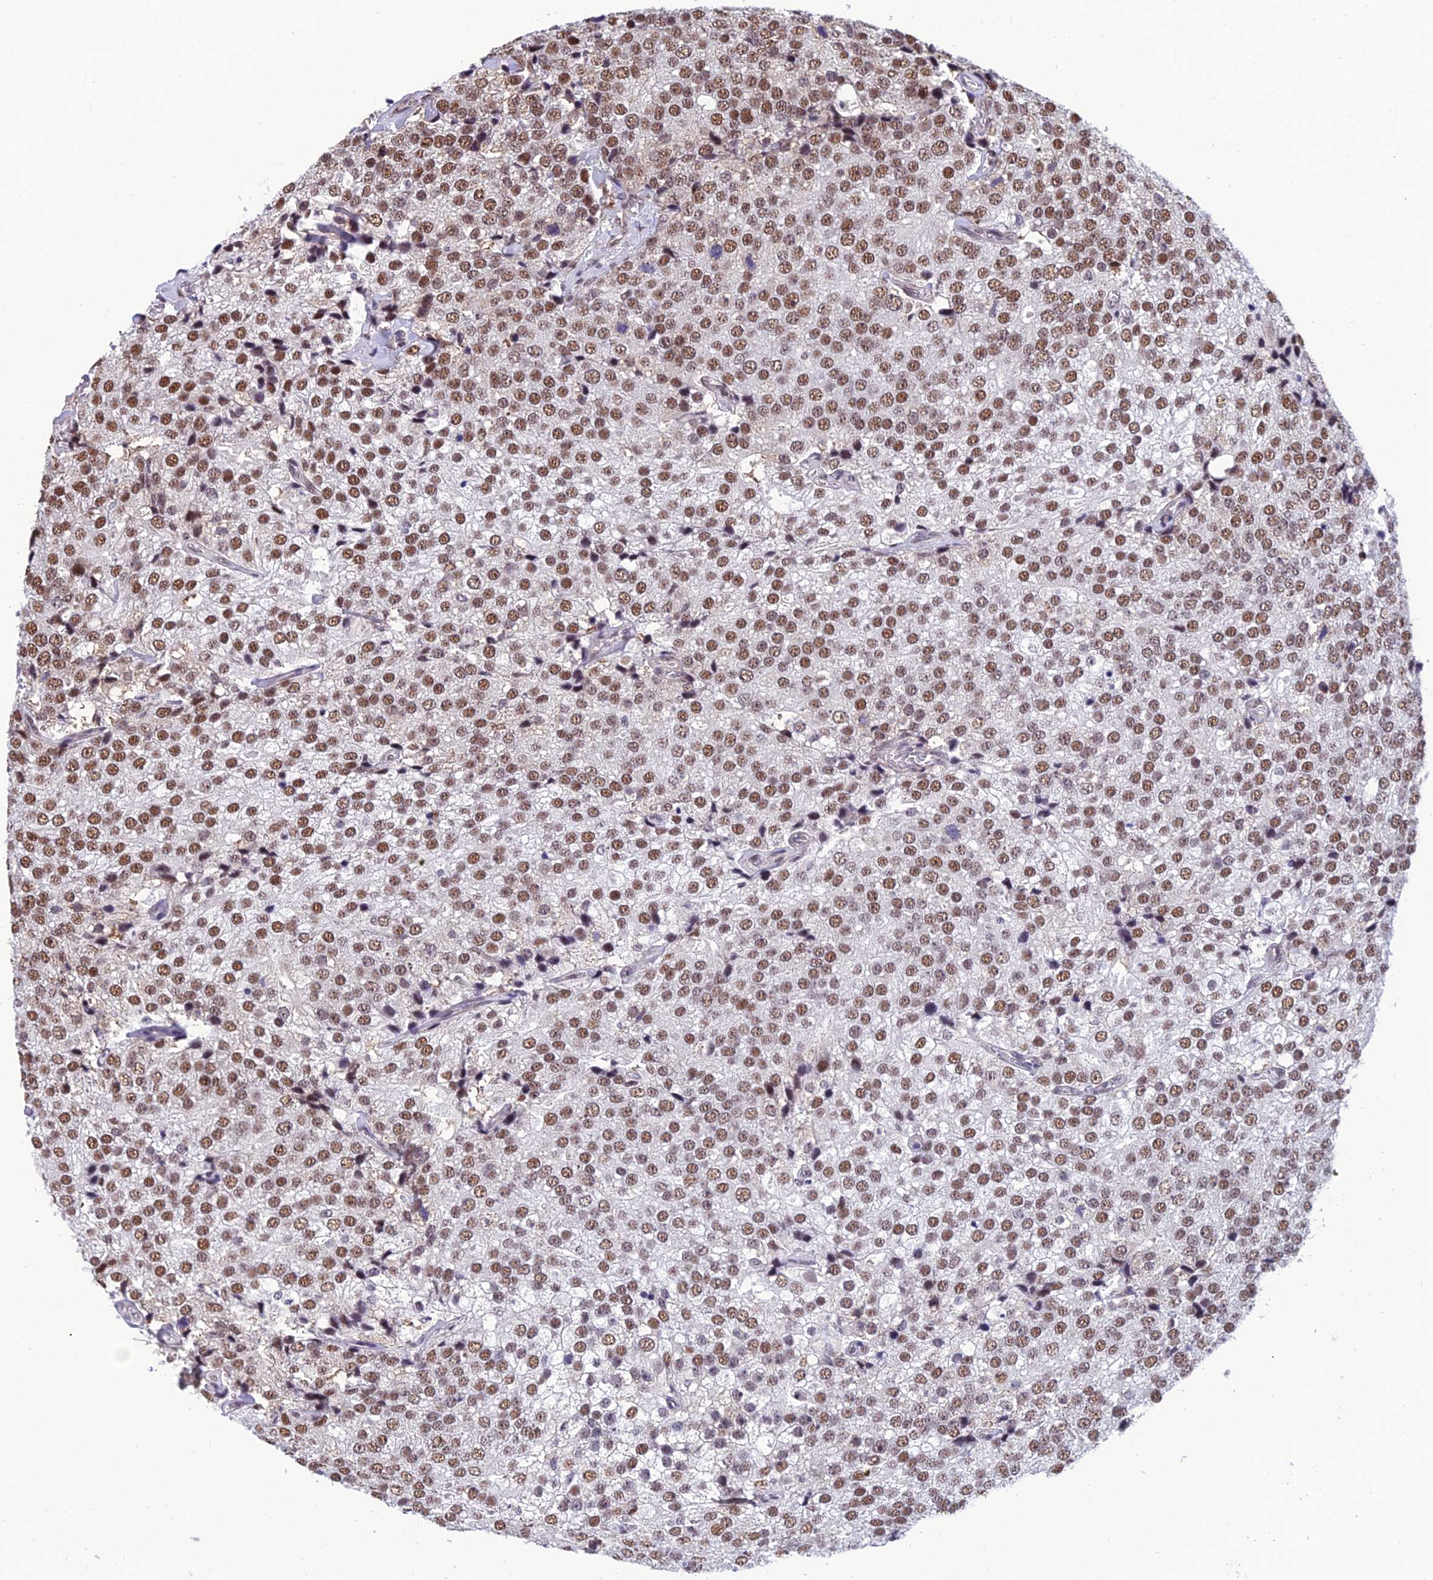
{"staining": {"intensity": "moderate", "quantity": ">75%", "location": "nuclear"}, "tissue": "prostate cancer", "cell_type": "Tumor cells", "image_type": "cancer", "snomed": [{"axis": "morphology", "description": "Adenocarcinoma, High grade"}, {"axis": "topography", "description": "Prostate"}], "caption": "A photomicrograph showing moderate nuclear expression in about >75% of tumor cells in prostate cancer, as visualized by brown immunohistochemical staining.", "gene": "RSRC1", "patient": {"sex": "male", "age": 49}}